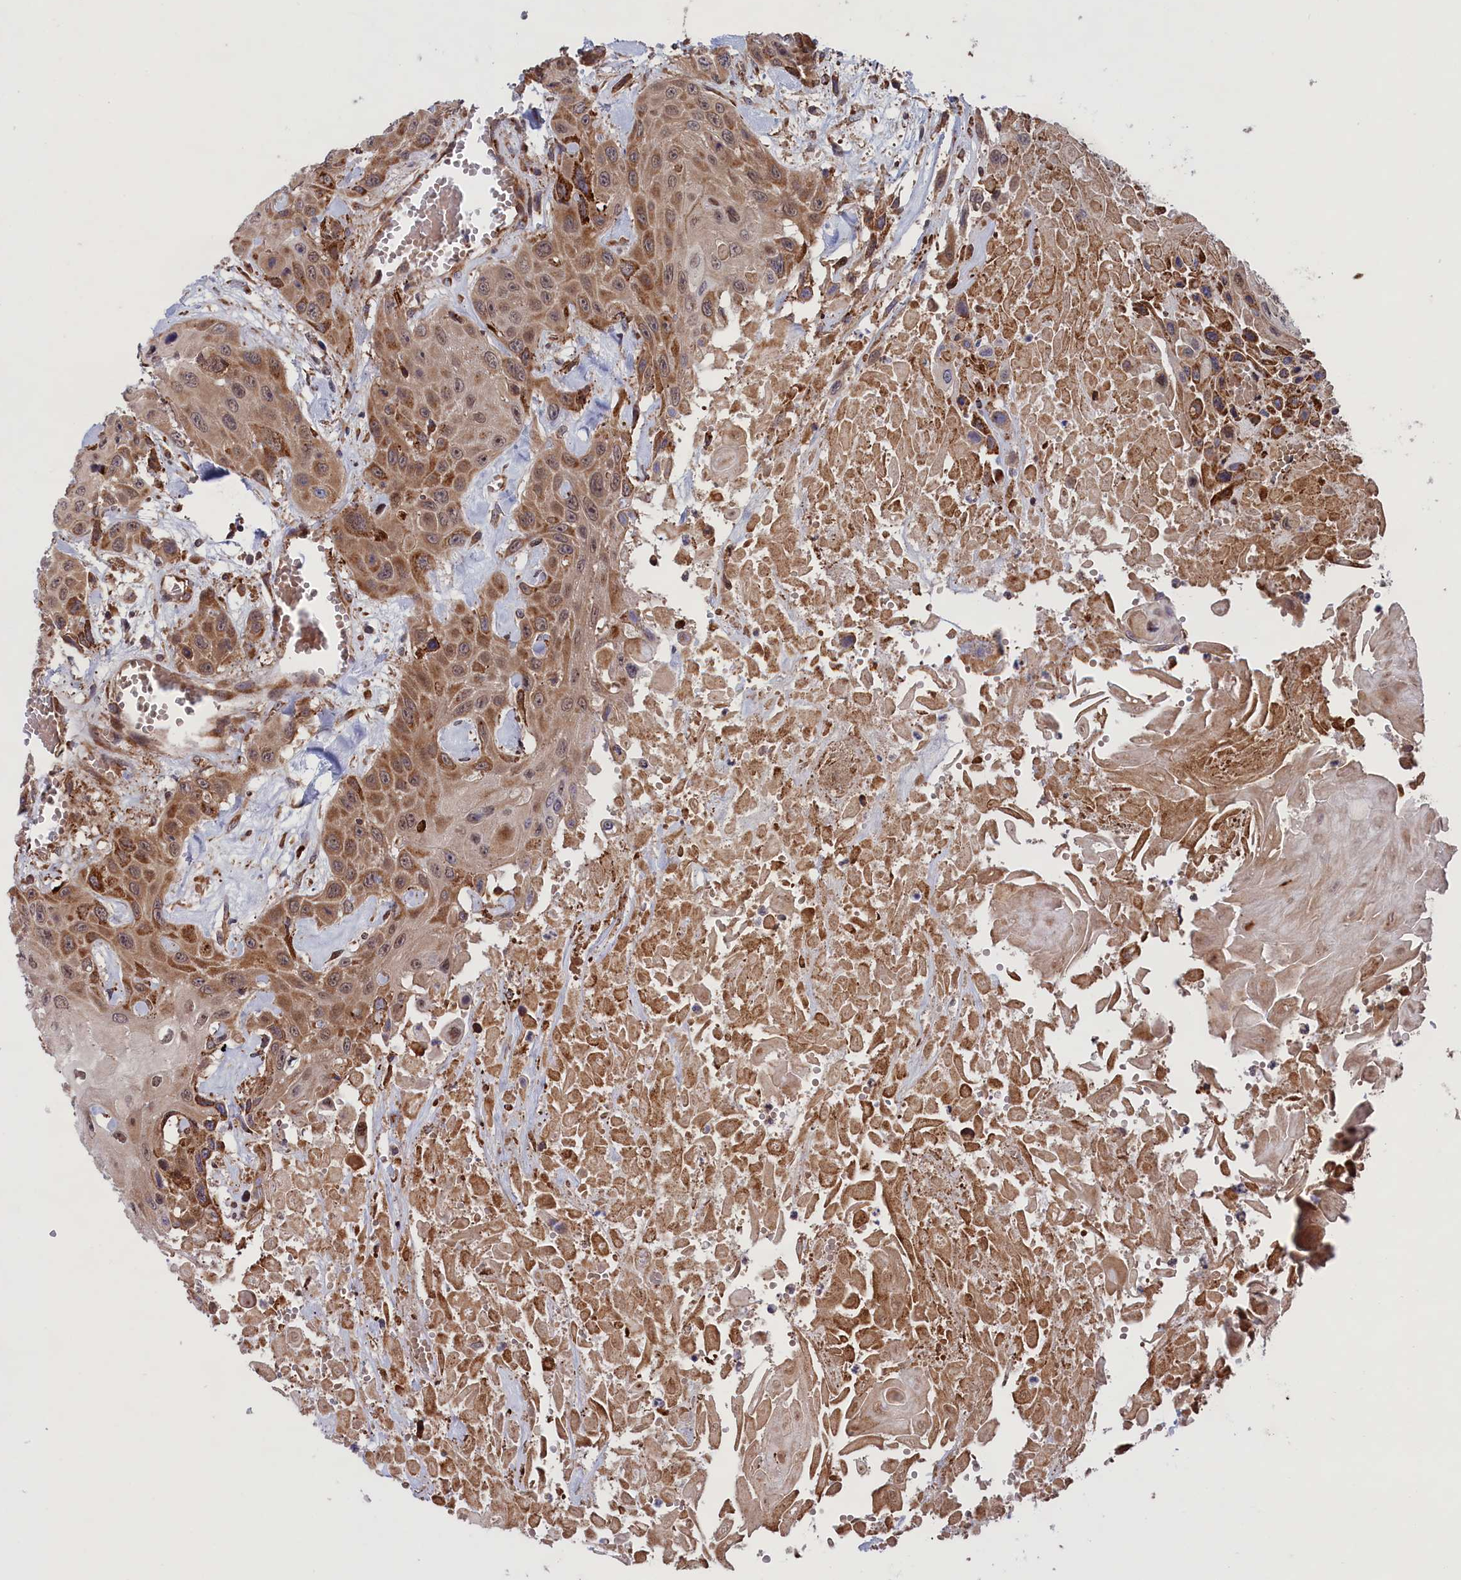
{"staining": {"intensity": "moderate", "quantity": ">75%", "location": "cytoplasmic/membranous,nuclear"}, "tissue": "head and neck cancer", "cell_type": "Tumor cells", "image_type": "cancer", "snomed": [{"axis": "morphology", "description": "Squamous cell carcinoma, NOS"}, {"axis": "topography", "description": "Head-Neck"}], "caption": "Protein expression analysis of human head and neck squamous cell carcinoma reveals moderate cytoplasmic/membranous and nuclear staining in approximately >75% of tumor cells.", "gene": "PLA2G4C", "patient": {"sex": "male", "age": 81}}